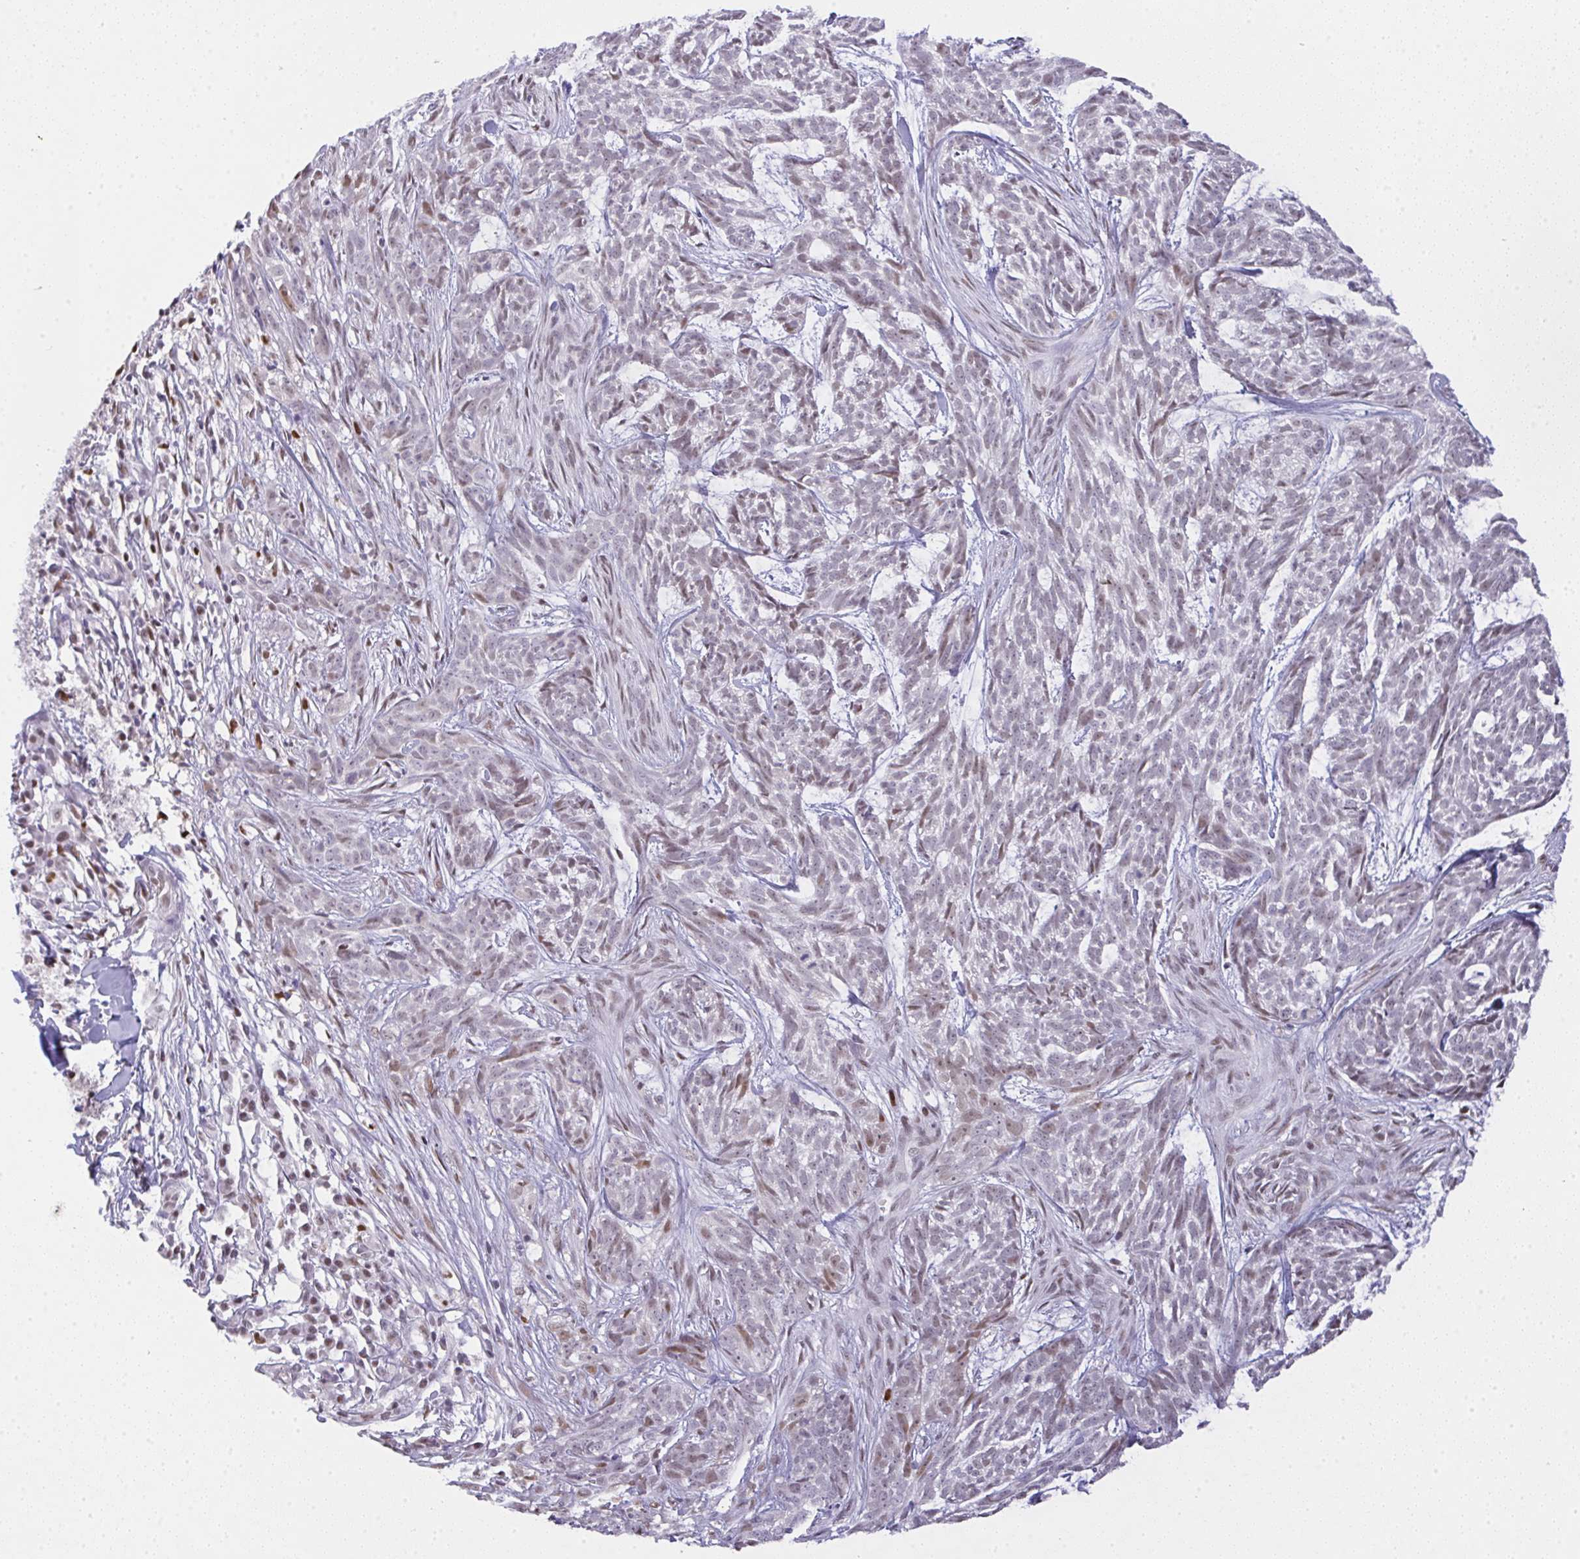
{"staining": {"intensity": "weak", "quantity": "<25%", "location": "nuclear"}, "tissue": "skin cancer", "cell_type": "Tumor cells", "image_type": "cancer", "snomed": [{"axis": "morphology", "description": "Basal cell carcinoma"}, {"axis": "topography", "description": "Skin"}], "caption": "An IHC image of skin basal cell carcinoma is shown. There is no staining in tumor cells of skin basal cell carcinoma.", "gene": "BBX", "patient": {"sex": "female", "age": 93}}